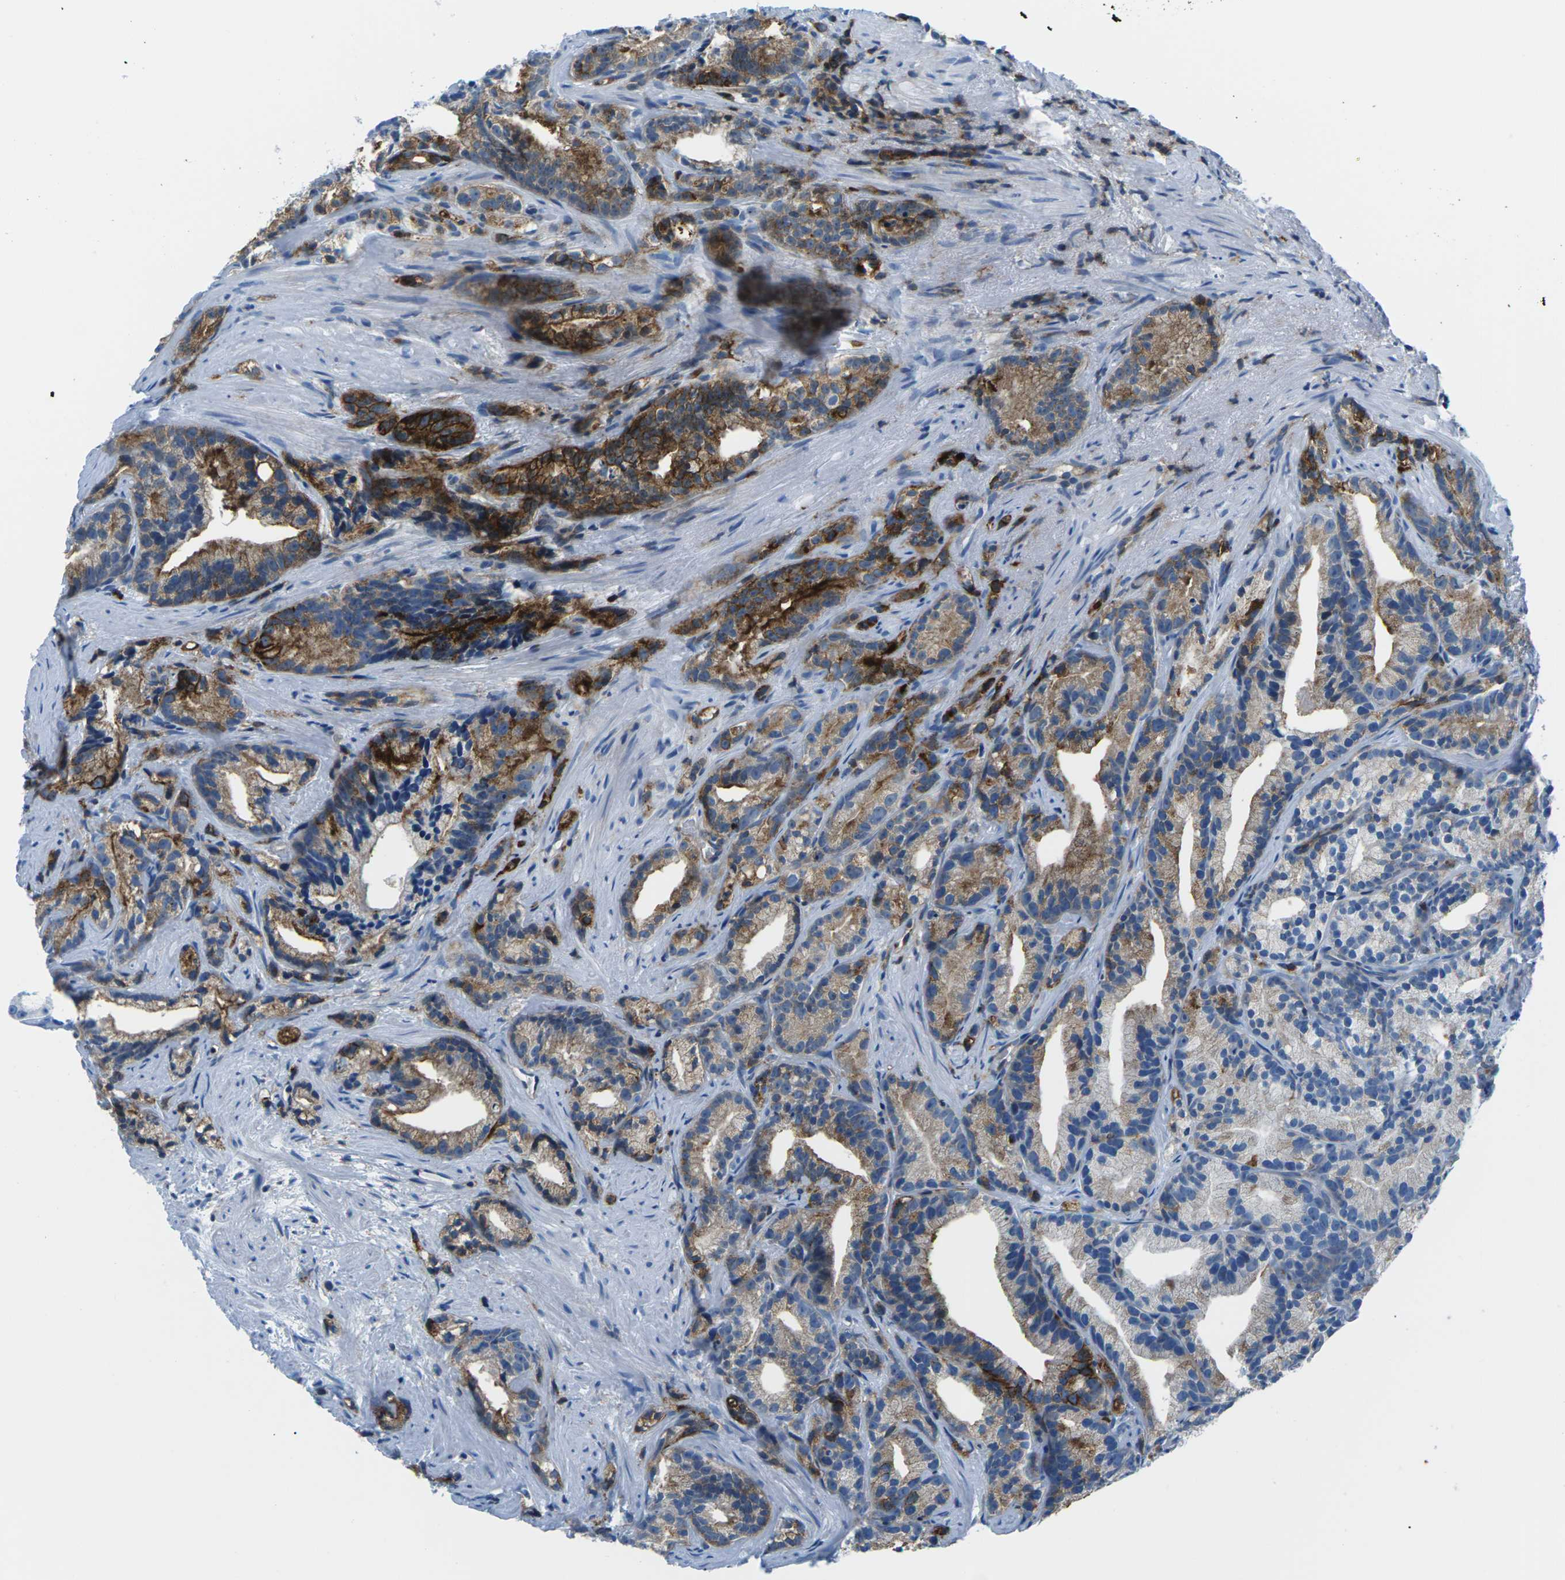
{"staining": {"intensity": "strong", "quantity": "25%-75%", "location": "cytoplasmic/membranous"}, "tissue": "prostate cancer", "cell_type": "Tumor cells", "image_type": "cancer", "snomed": [{"axis": "morphology", "description": "Adenocarcinoma, Low grade"}, {"axis": "topography", "description": "Prostate"}], "caption": "Protein staining of prostate adenocarcinoma (low-grade) tissue displays strong cytoplasmic/membranous positivity in approximately 25%-75% of tumor cells.", "gene": "SOCS4", "patient": {"sex": "male", "age": 89}}